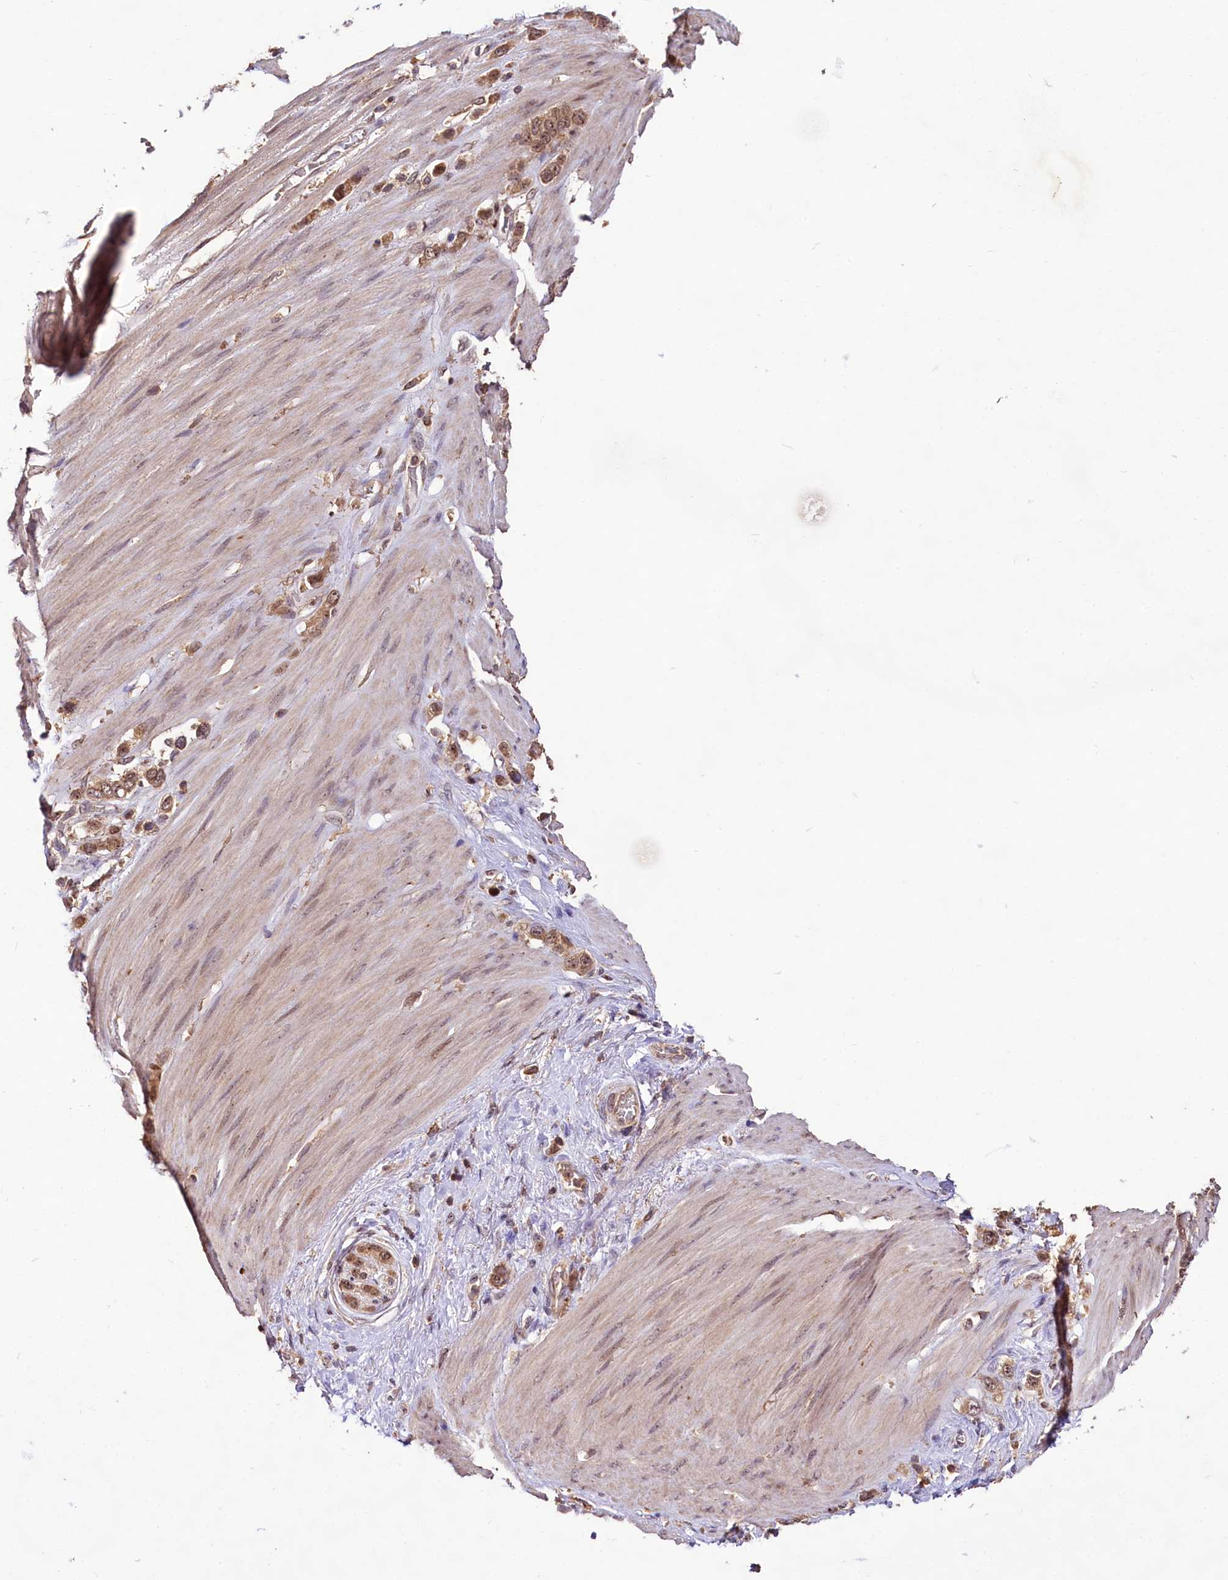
{"staining": {"intensity": "moderate", "quantity": ">75%", "location": "cytoplasmic/membranous,nuclear"}, "tissue": "stomach cancer", "cell_type": "Tumor cells", "image_type": "cancer", "snomed": [{"axis": "morphology", "description": "Adenocarcinoma, NOS"}, {"axis": "morphology", "description": "Adenocarcinoma, High grade"}, {"axis": "topography", "description": "Stomach, upper"}, {"axis": "topography", "description": "Stomach, lower"}], "caption": "Moderate cytoplasmic/membranous and nuclear positivity is seen in approximately >75% of tumor cells in stomach adenocarcinoma.", "gene": "RRP8", "patient": {"sex": "female", "age": 65}}